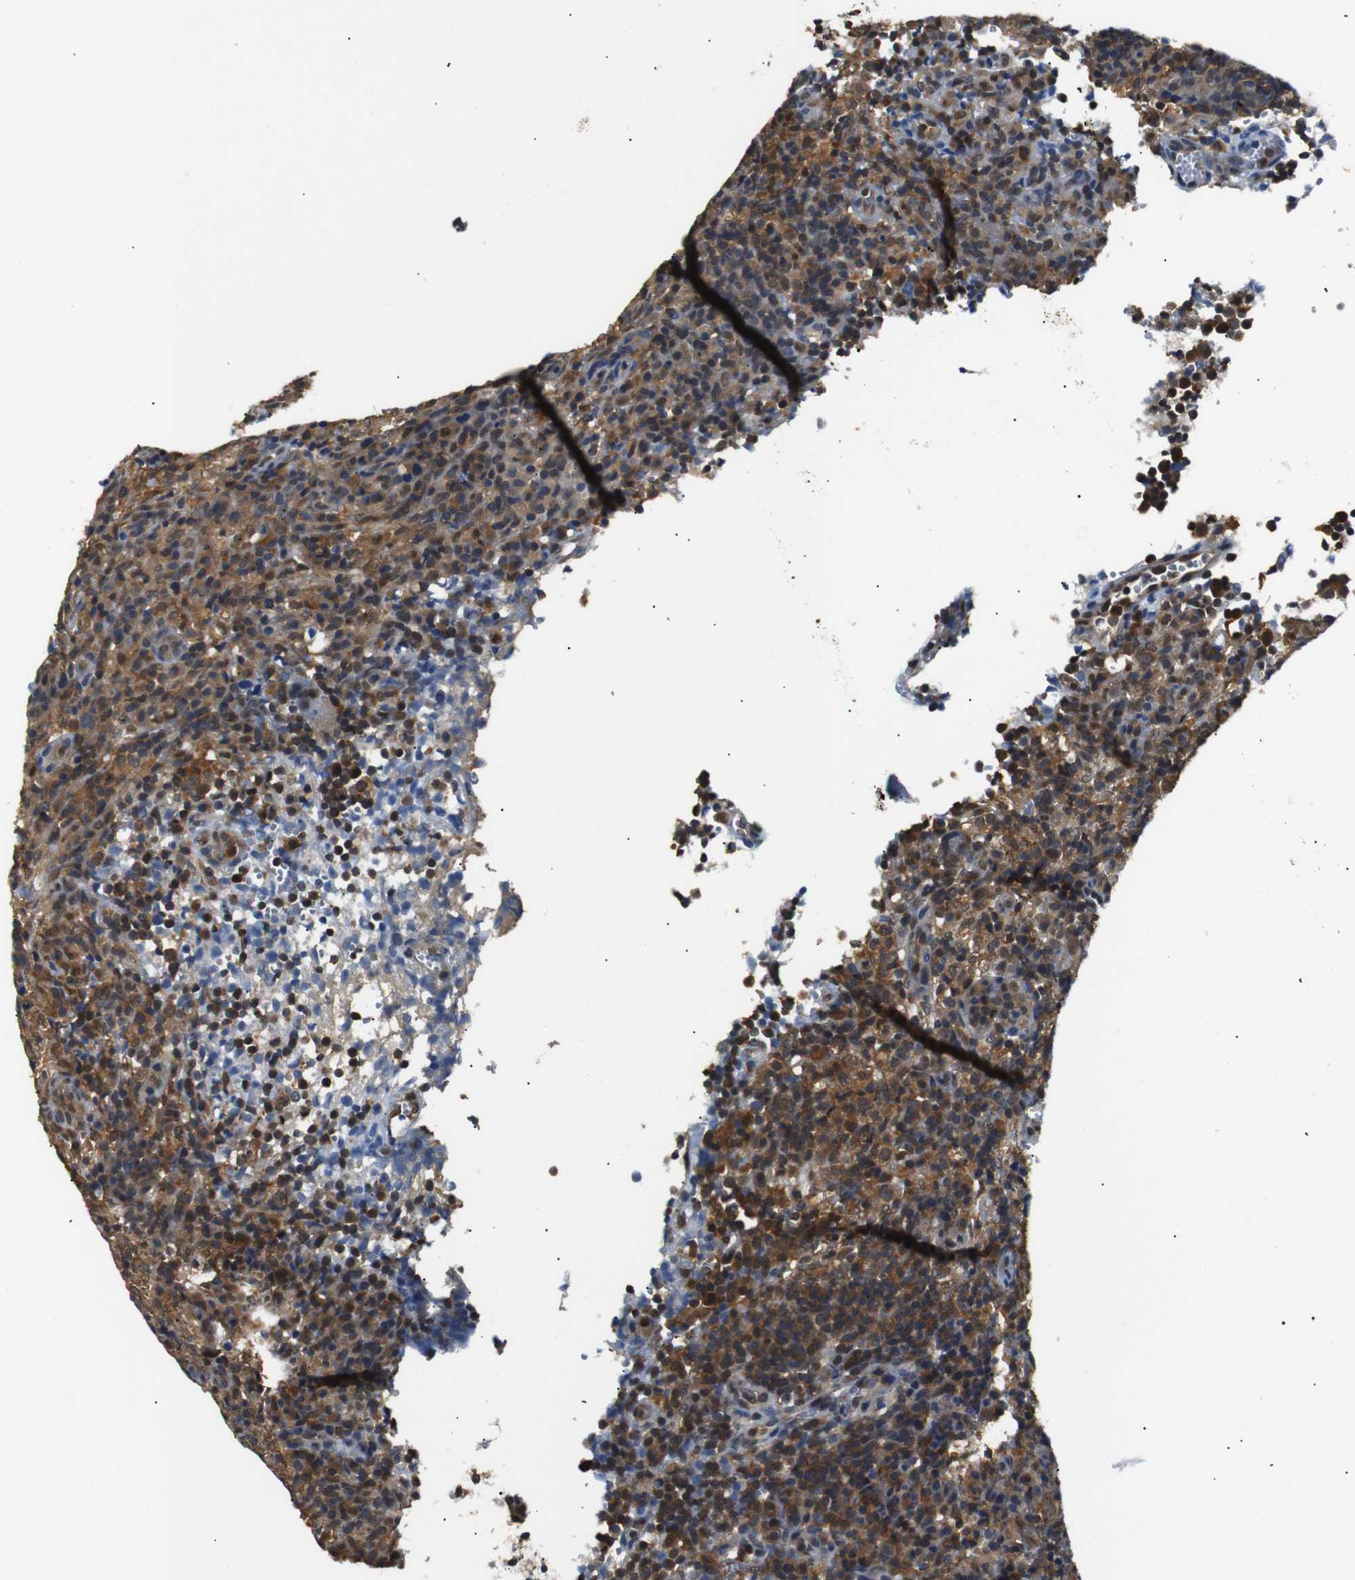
{"staining": {"intensity": "moderate", "quantity": ">75%", "location": "cytoplasmic/membranous,nuclear"}, "tissue": "lymphoma", "cell_type": "Tumor cells", "image_type": "cancer", "snomed": [{"axis": "morphology", "description": "Malignant lymphoma, non-Hodgkin's type, High grade"}, {"axis": "topography", "description": "Lymph node"}], "caption": "This is an image of immunohistochemistry (IHC) staining of lymphoma, which shows moderate staining in the cytoplasmic/membranous and nuclear of tumor cells.", "gene": "UBXN1", "patient": {"sex": "female", "age": 76}}